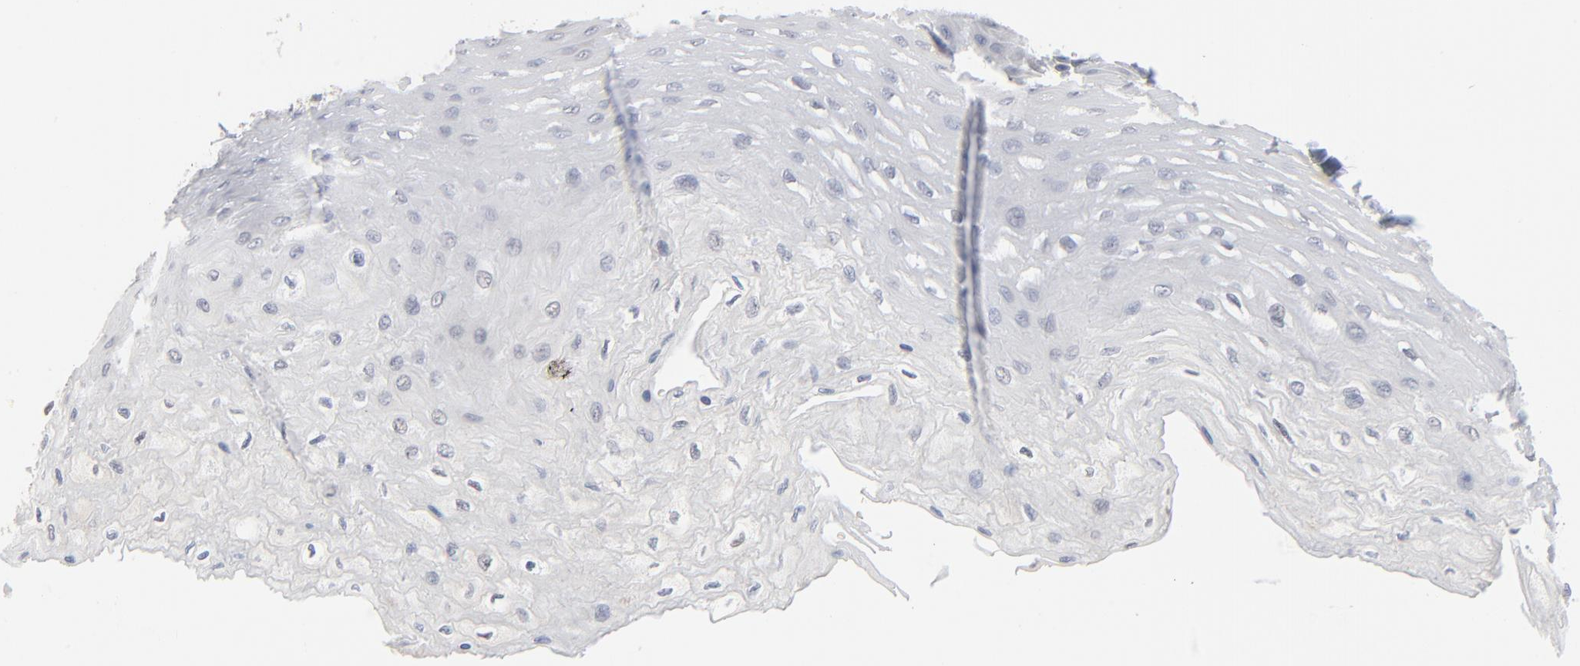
{"staining": {"intensity": "weak", "quantity": "25%-75%", "location": "cytoplasmic/membranous"}, "tissue": "esophagus", "cell_type": "Squamous epithelial cells", "image_type": "normal", "snomed": [{"axis": "morphology", "description": "Normal tissue, NOS"}, {"axis": "topography", "description": "Esophagus"}], "caption": "The photomicrograph displays staining of normal esophagus, revealing weak cytoplasmic/membranous protein positivity (brown color) within squamous epithelial cells.", "gene": "EPCAM", "patient": {"sex": "female", "age": 72}}